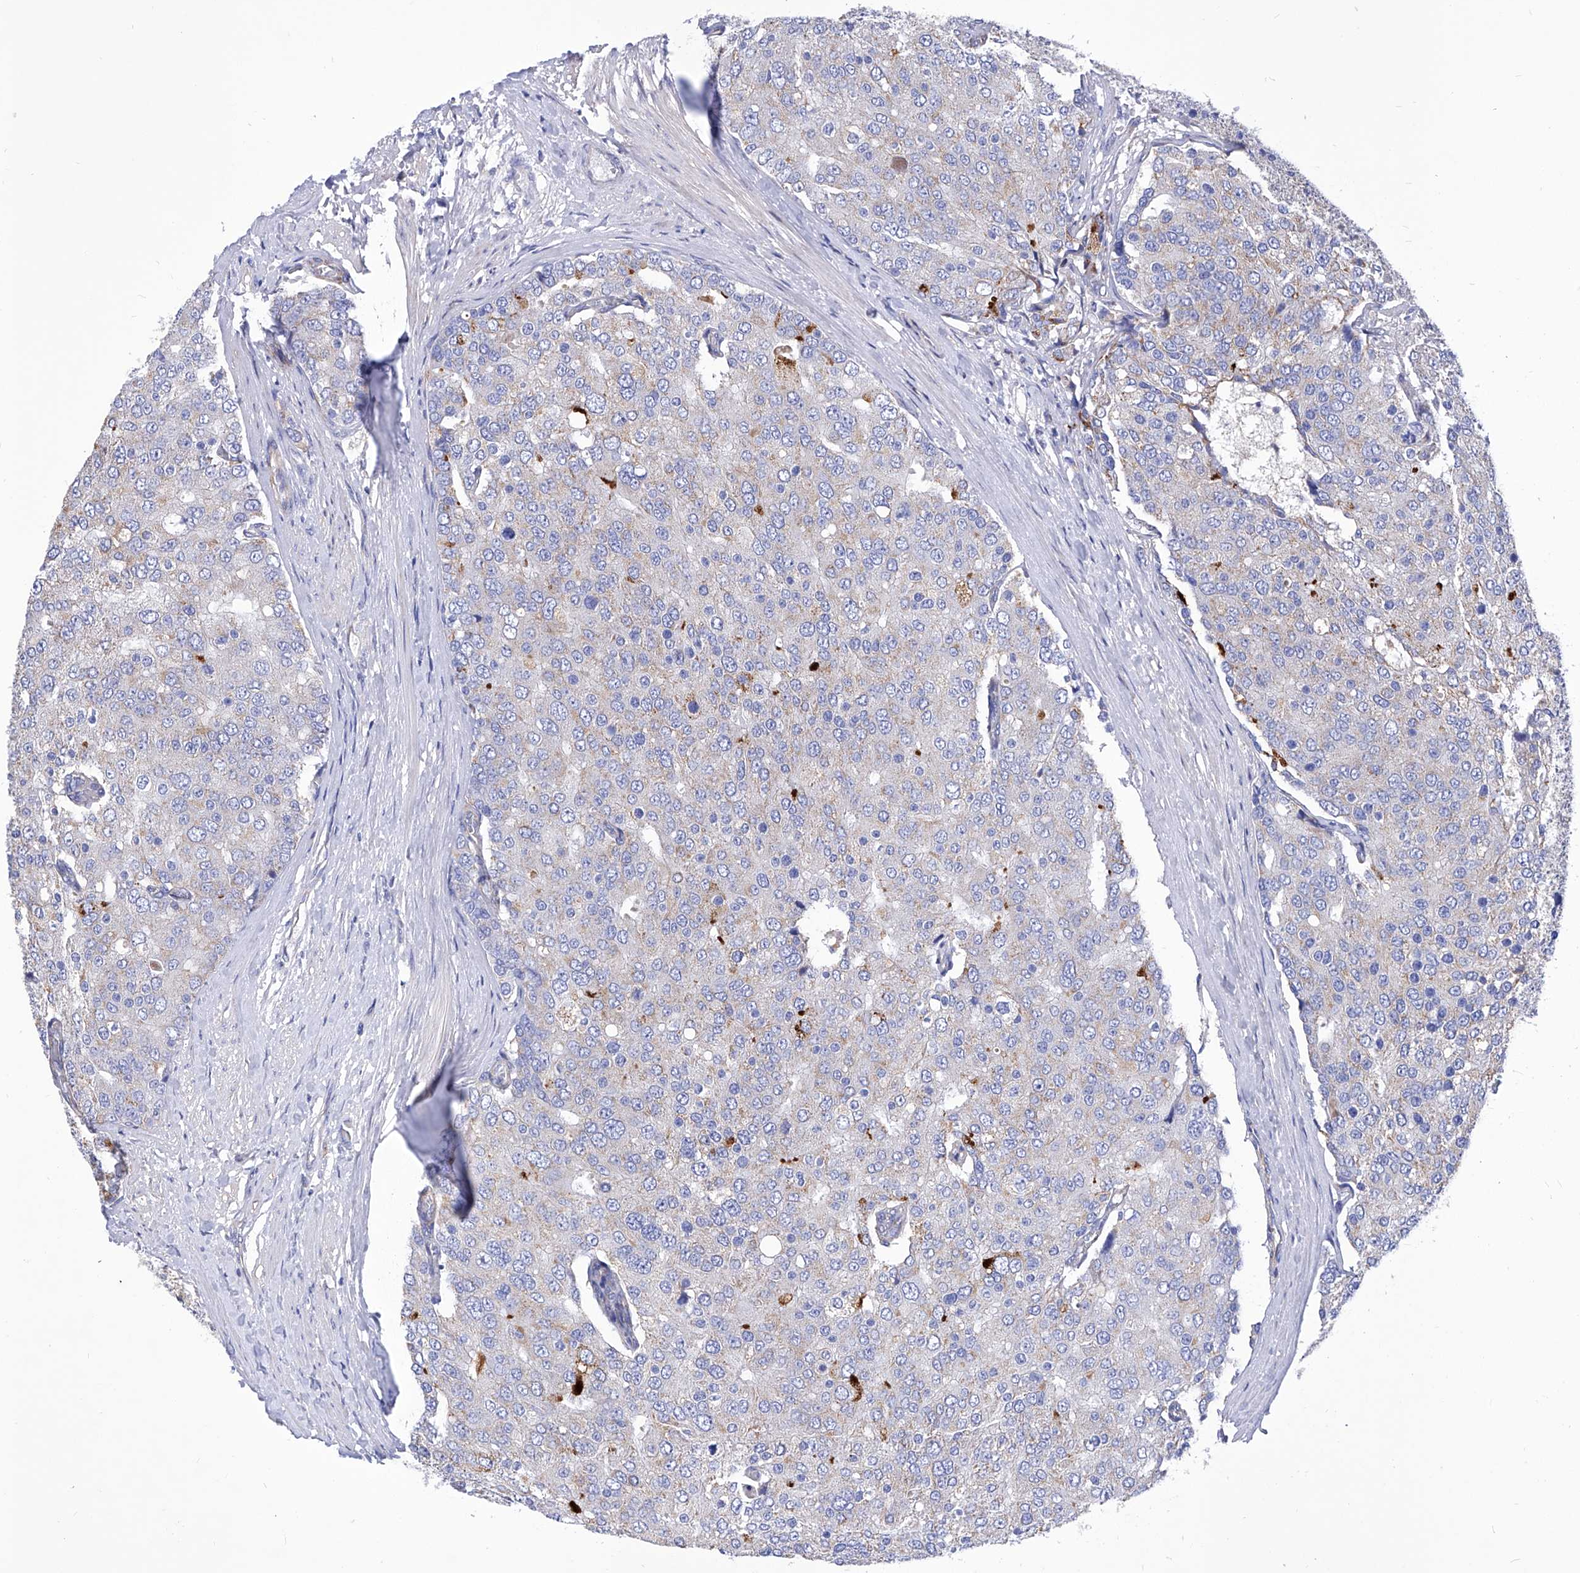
{"staining": {"intensity": "weak", "quantity": "<25%", "location": "cytoplasmic/membranous"}, "tissue": "prostate cancer", "cell_type": "Tumor cells", "image_type": "cancer", "snomed": [{"axis": "morphology", "description": "Adenocarcinoma, High grade"}, {"axis": "topography", "description": "Prostate"}], "caption": "Protein analysis of prostate cancer (adenocarcinoma (high-grade)) demonstrates no significant expression in tumor cells.", "gene": "HRNR", "patient": {"sex": "male", "age": 50}}